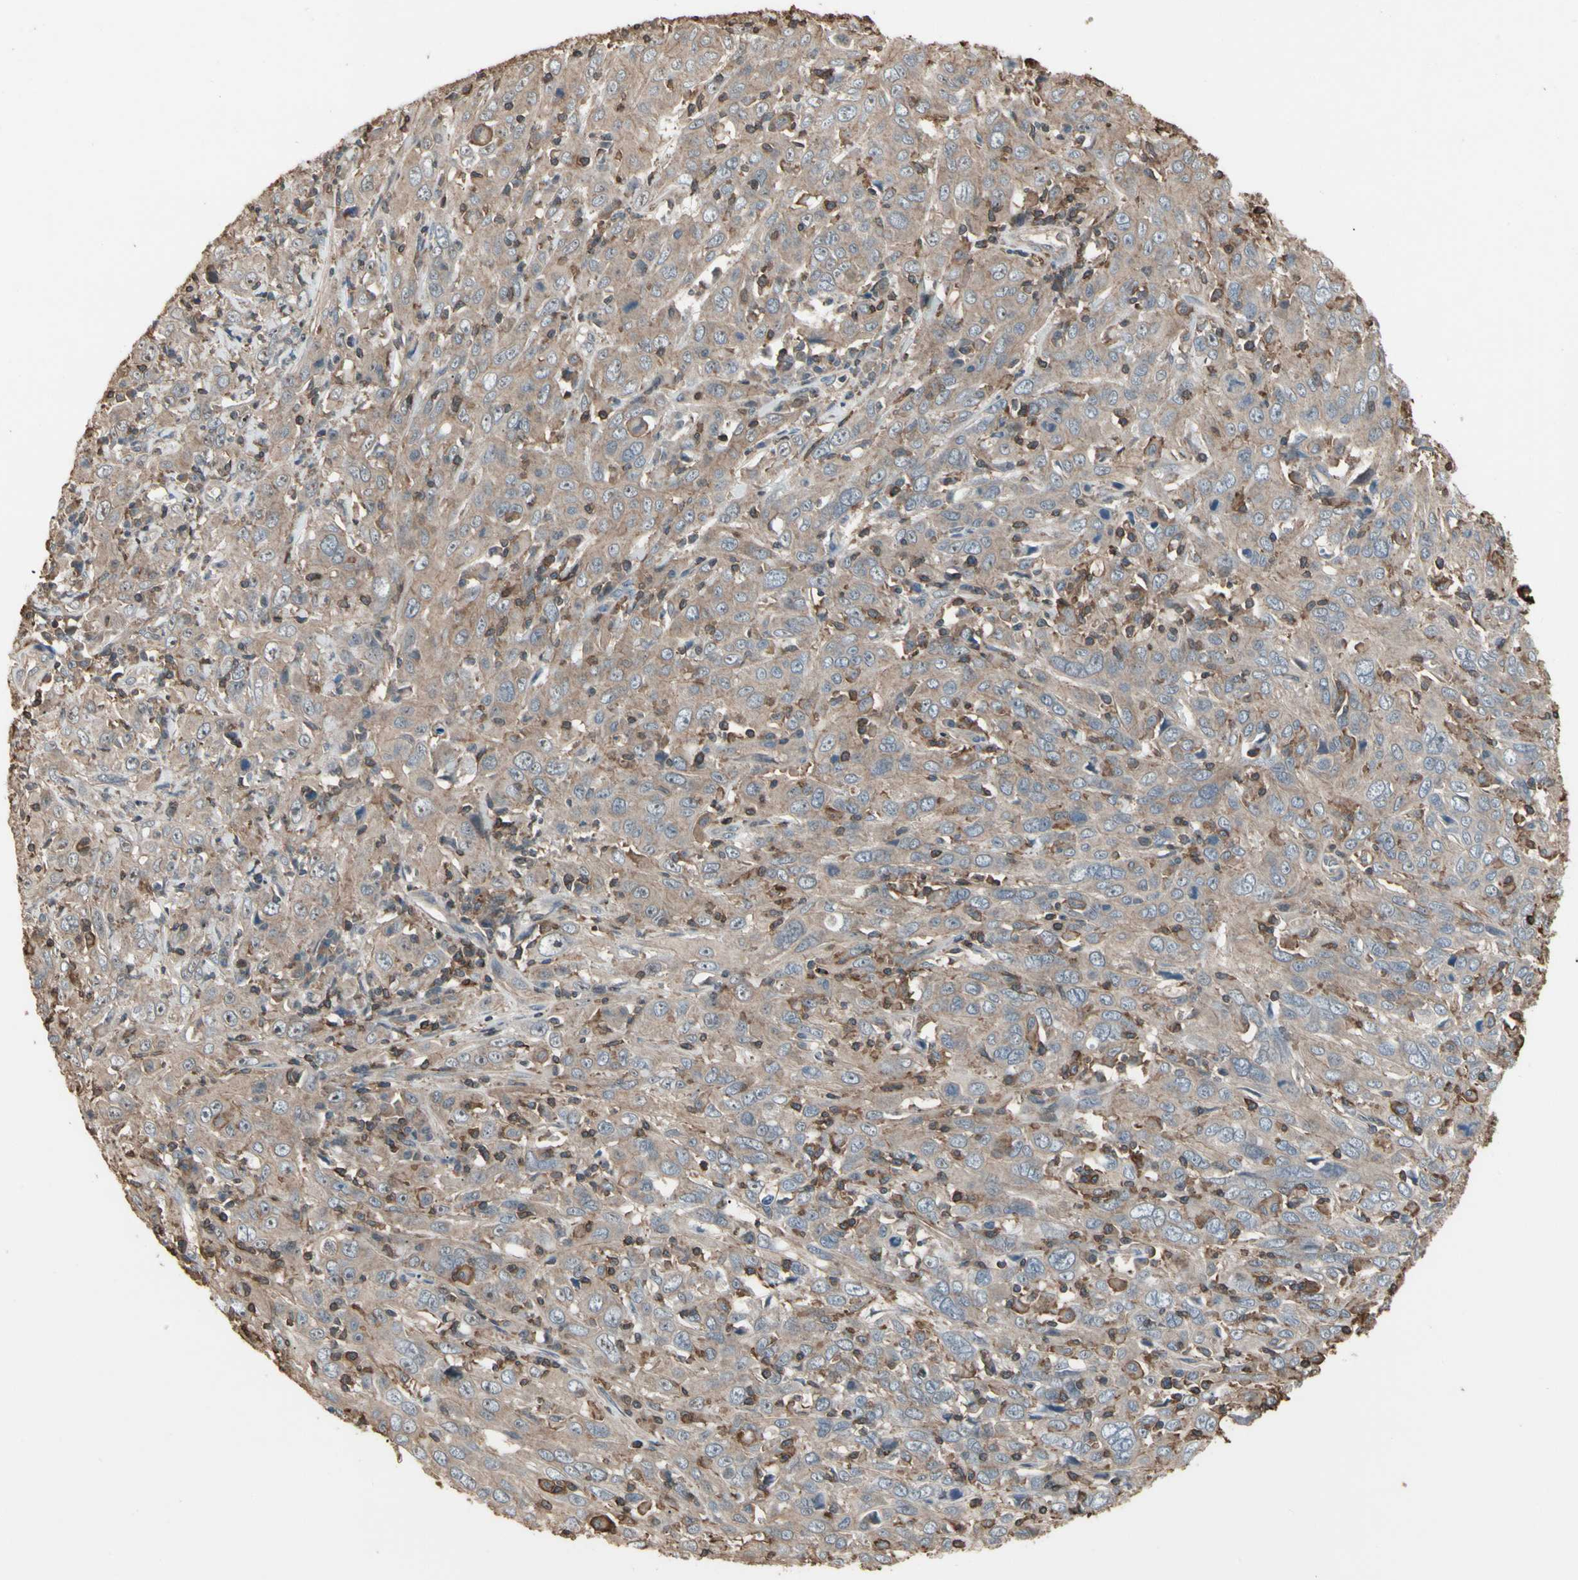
{"staining": {"intensity": "weak", "quantity": ">75%", "location": "cytoplasmic/membranous"}, "tissue": "cervical cancer", "cell_type": "Tumor cells", "image_type": "cancer", "snomed": [{"axis": "morphology", "description": "Squamous cell carcinoma, NOS"}, {"axis": "topography", "description": "Cervix"}], "caption": "An image of human cervical squamous cell carcinoma stained for a protein demonstrates weak cytoplasmic/membranous brown staining in tumor cells.", "gene": "MAPK13", "patient": {"sex": "female", "age": 46}}